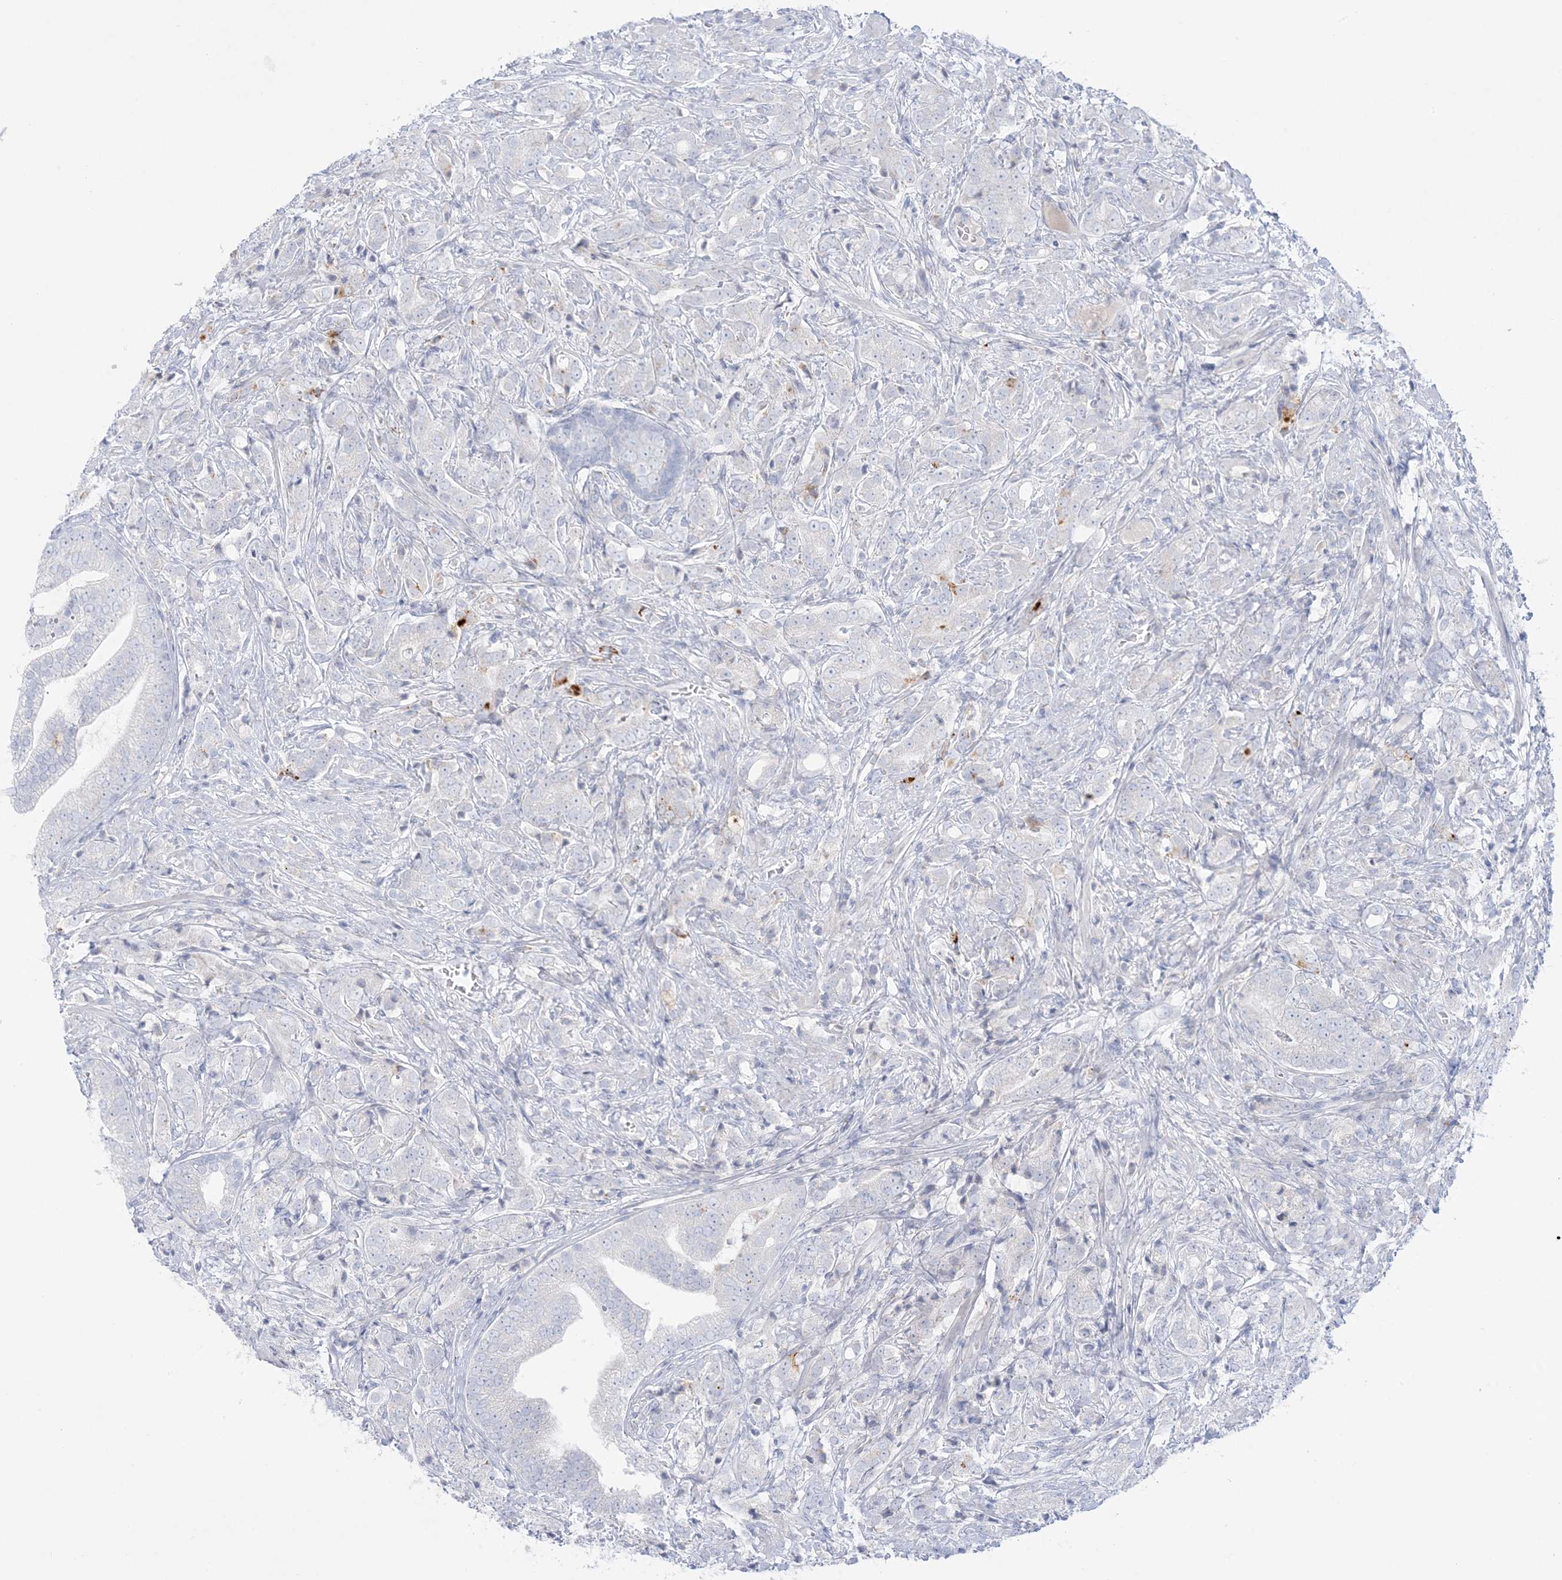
{"staining": {"intensity": "negative", "quantity": "none", "location": "none"}, "tissue": "prostate cancer", "cell_type": "Tumor cells", "image_type": "cancer", "snomed": [{"axis": "morphology", "description": "Adenocarcinoma, High grade"}, {"axis": "topography", "description": "Prostate"}], "caption": "IHC image of neoplastic tissue: prostate high-grade adenocarcinoma stained with DAB demonstrates no significant protein positivity in tumor cells.", "gene": "KCTD6", "patient": {"sex": "male", "age": 57}}